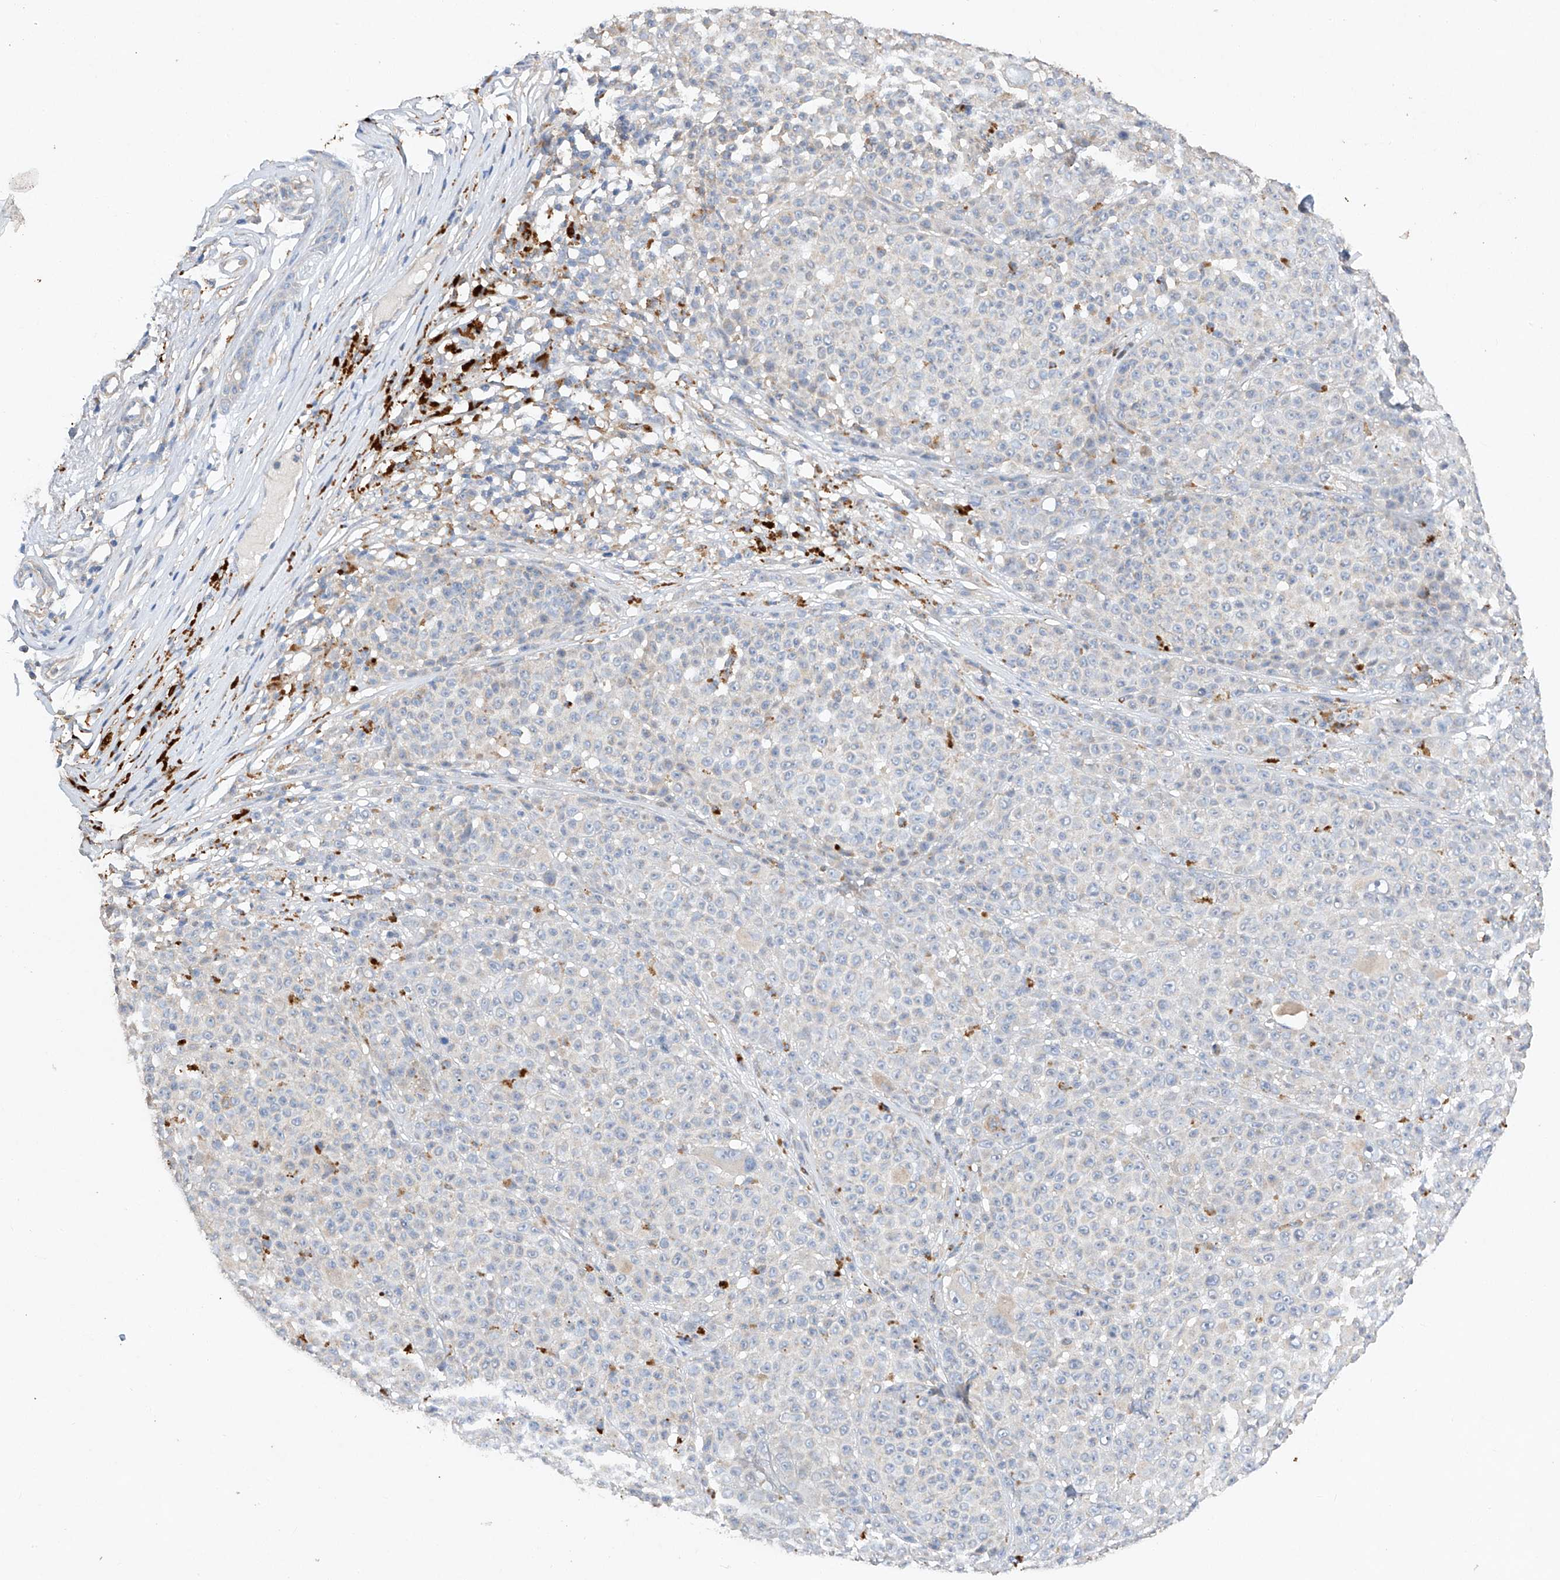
{"staining": {"intensity": "negative", "quantity": "none", "location": "none"}, "tissue": "melanoma", "cell_type": "Tumor cells", "image_type": "cancer", "snomed": [{"axis": "morphology", "description": "Malignant melanoma, NOS"}, {"axis": "topography", "description": "Skin"}], "caption": "IHC of human melanoma exhibits no staining in tumor cells.", "gene": "AMD1", "patient": {"sex": "female", "age": 94}}